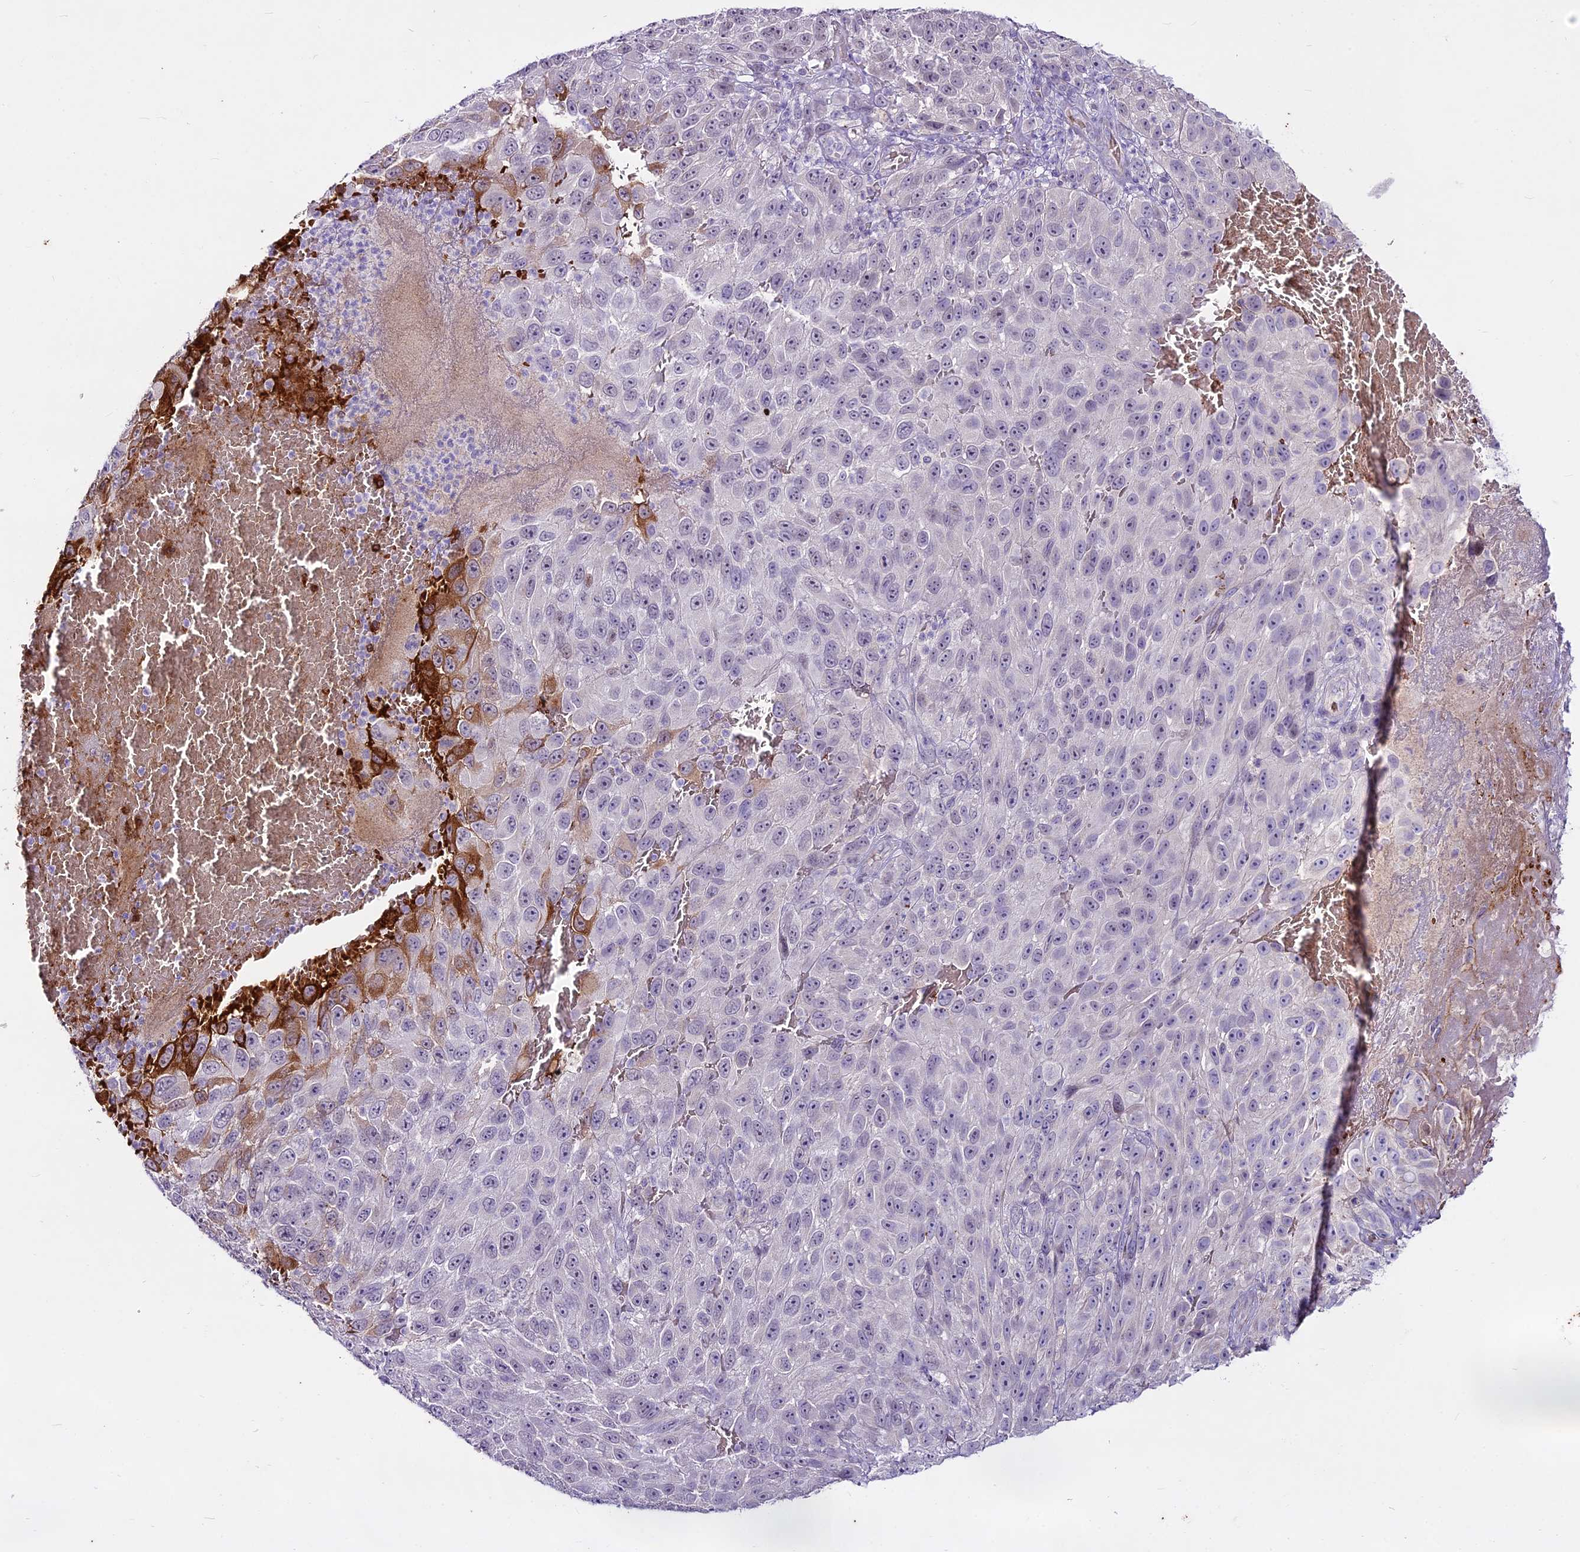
{"staining": {"intensity": "negative", "quantity": "none", "location": "none"}, "tissue": "melanoma", "cell_type": "Tumor cells", "image_type": "cancer", "snomed": [{"axis": "morphology", "description": "Normal tissue, NOS"}, {"axis": "morphology", "description": "Malignant melanoma, NOS"}, {"axis": "topography", "description": "Skin"}], "caption": "Melanoma stained for a protein using IHC exhibits no staining tumor cells.", "gene": "SUSD3", "patient": {"sex": "female", "age": 96}}